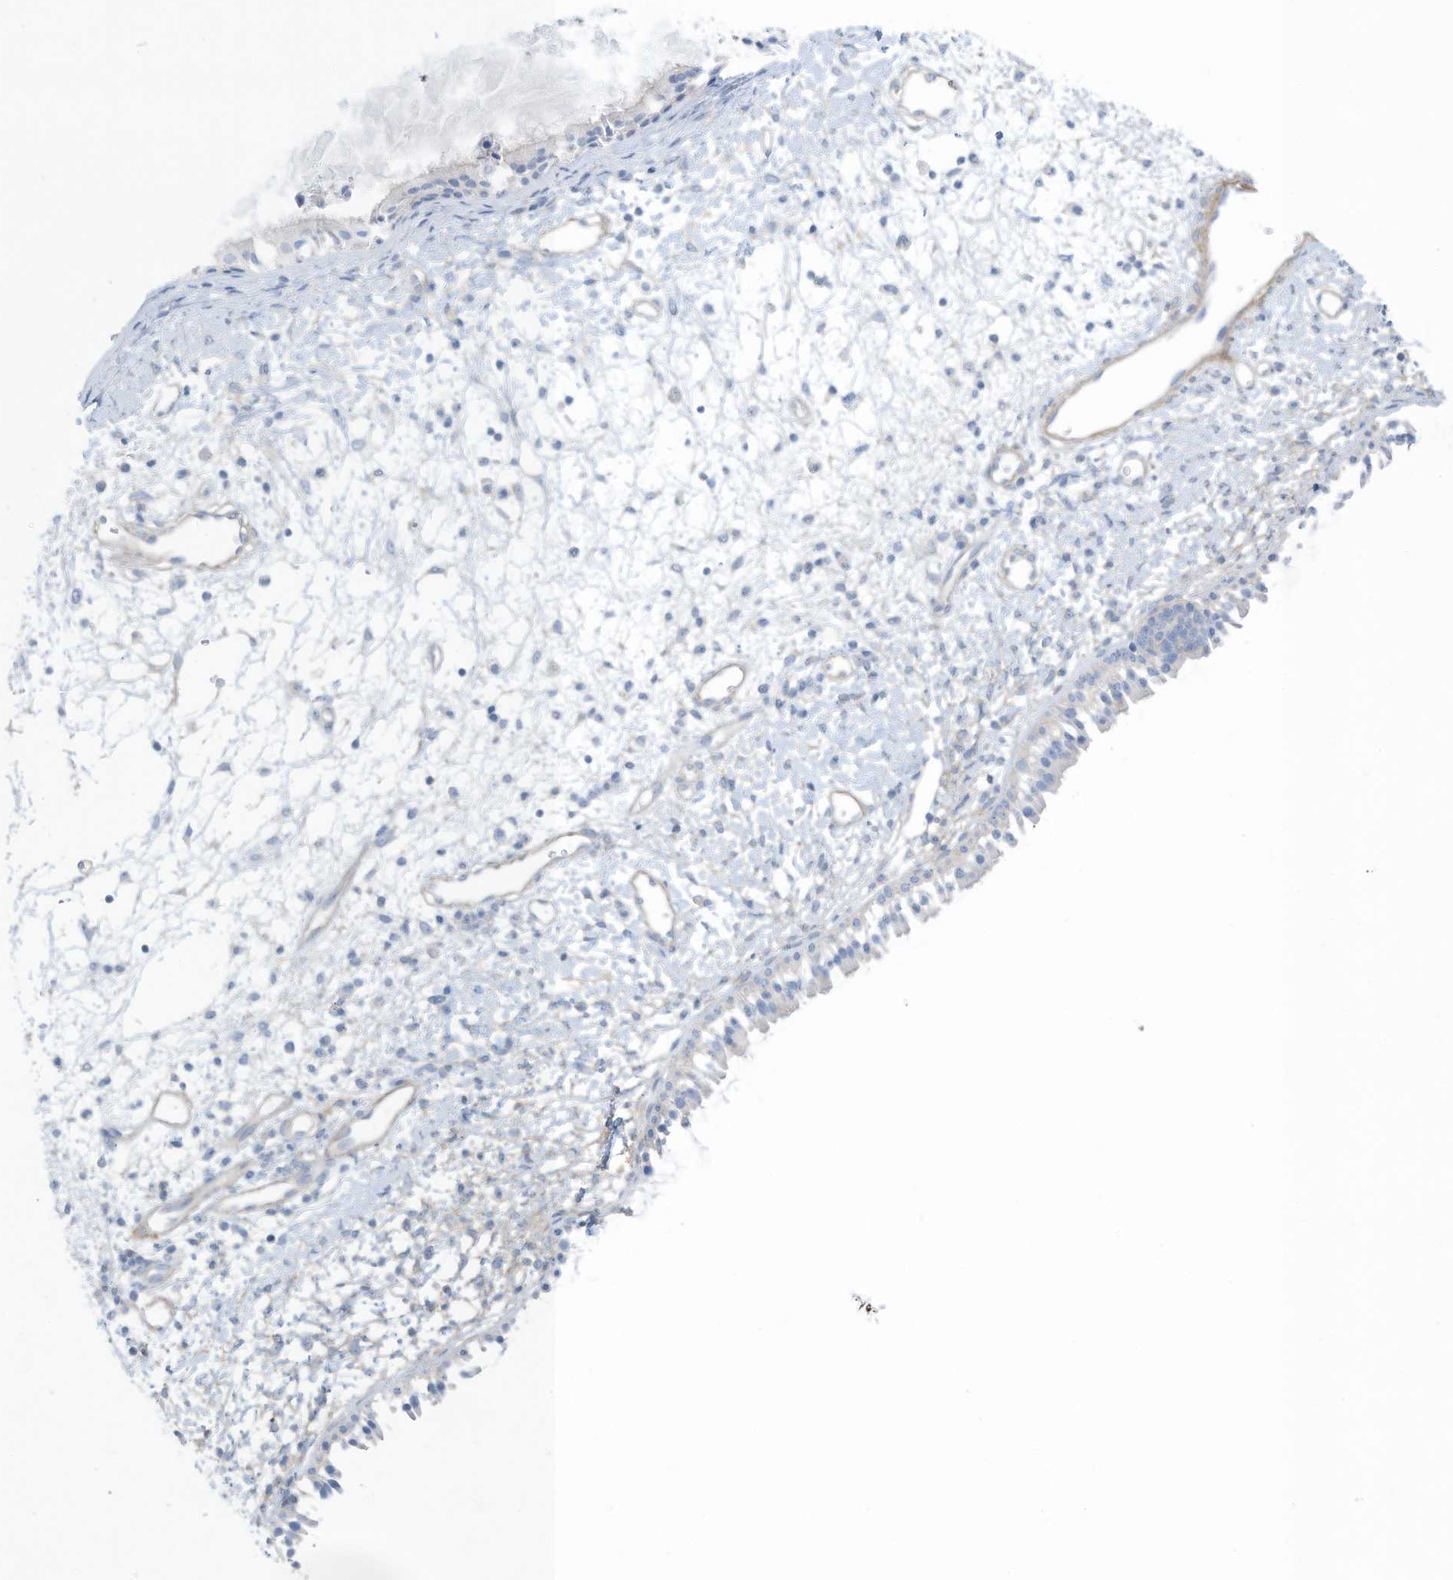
{"staining": {"intensity": "negative", "quantity": "none", "location": "none"}, "tissue": "nasopharynx", "cell_type": "Respiratory epithelial cells", "image_type": "normal", "snomed": [{"axis": "morphology", "description": "Normal tissue, NOS"}, {"axis": "topography", "description": "Nasopharynx"}], "caption": "Immunohistochemistry of unremarkable nasopharynx demonstrates no positivity in respiratory epithelial cells.", "gene": "ZNF846", "patient": {"sex": "male", "age": 22}}